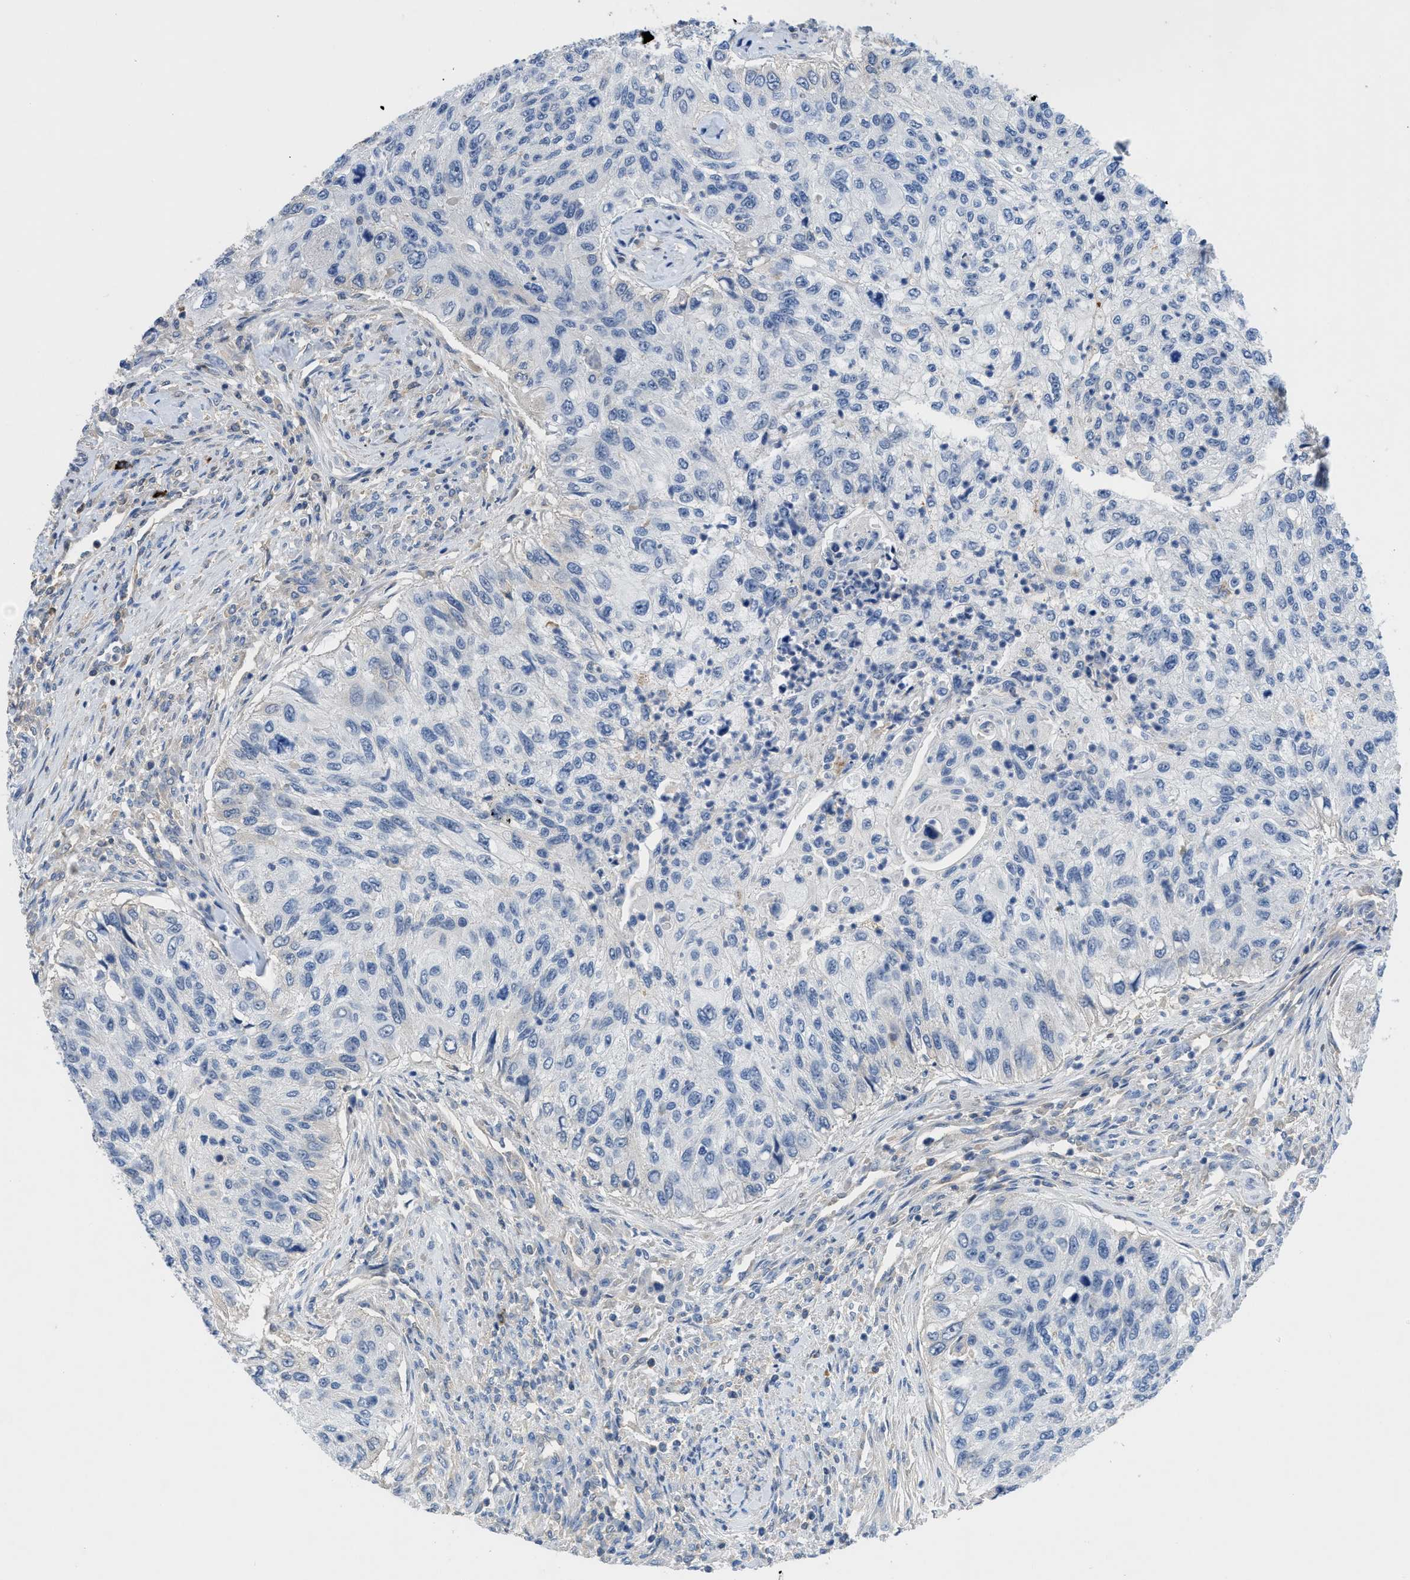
{"staining": {"intensity": "negative", "quantity": "none", "location": "none"}, "tissue": "urothelial cancer", "cell_type": "Tumor cells", "image_type": "cancer", "snomed": [{"axis": "morphology", "description": "Urothelial carcinoma, High grade"}, {"axis": "topography", "description": "Urinary bladder"}], "caption": "High magnification brightfield microscopy of urothelial cancer stained with DAB (brown) and counterstained with hematoxylin (blue): tumor cells show no significant positivity.", "gene": "OR9K2", "patient": {"sex": "female", "age": 60}}